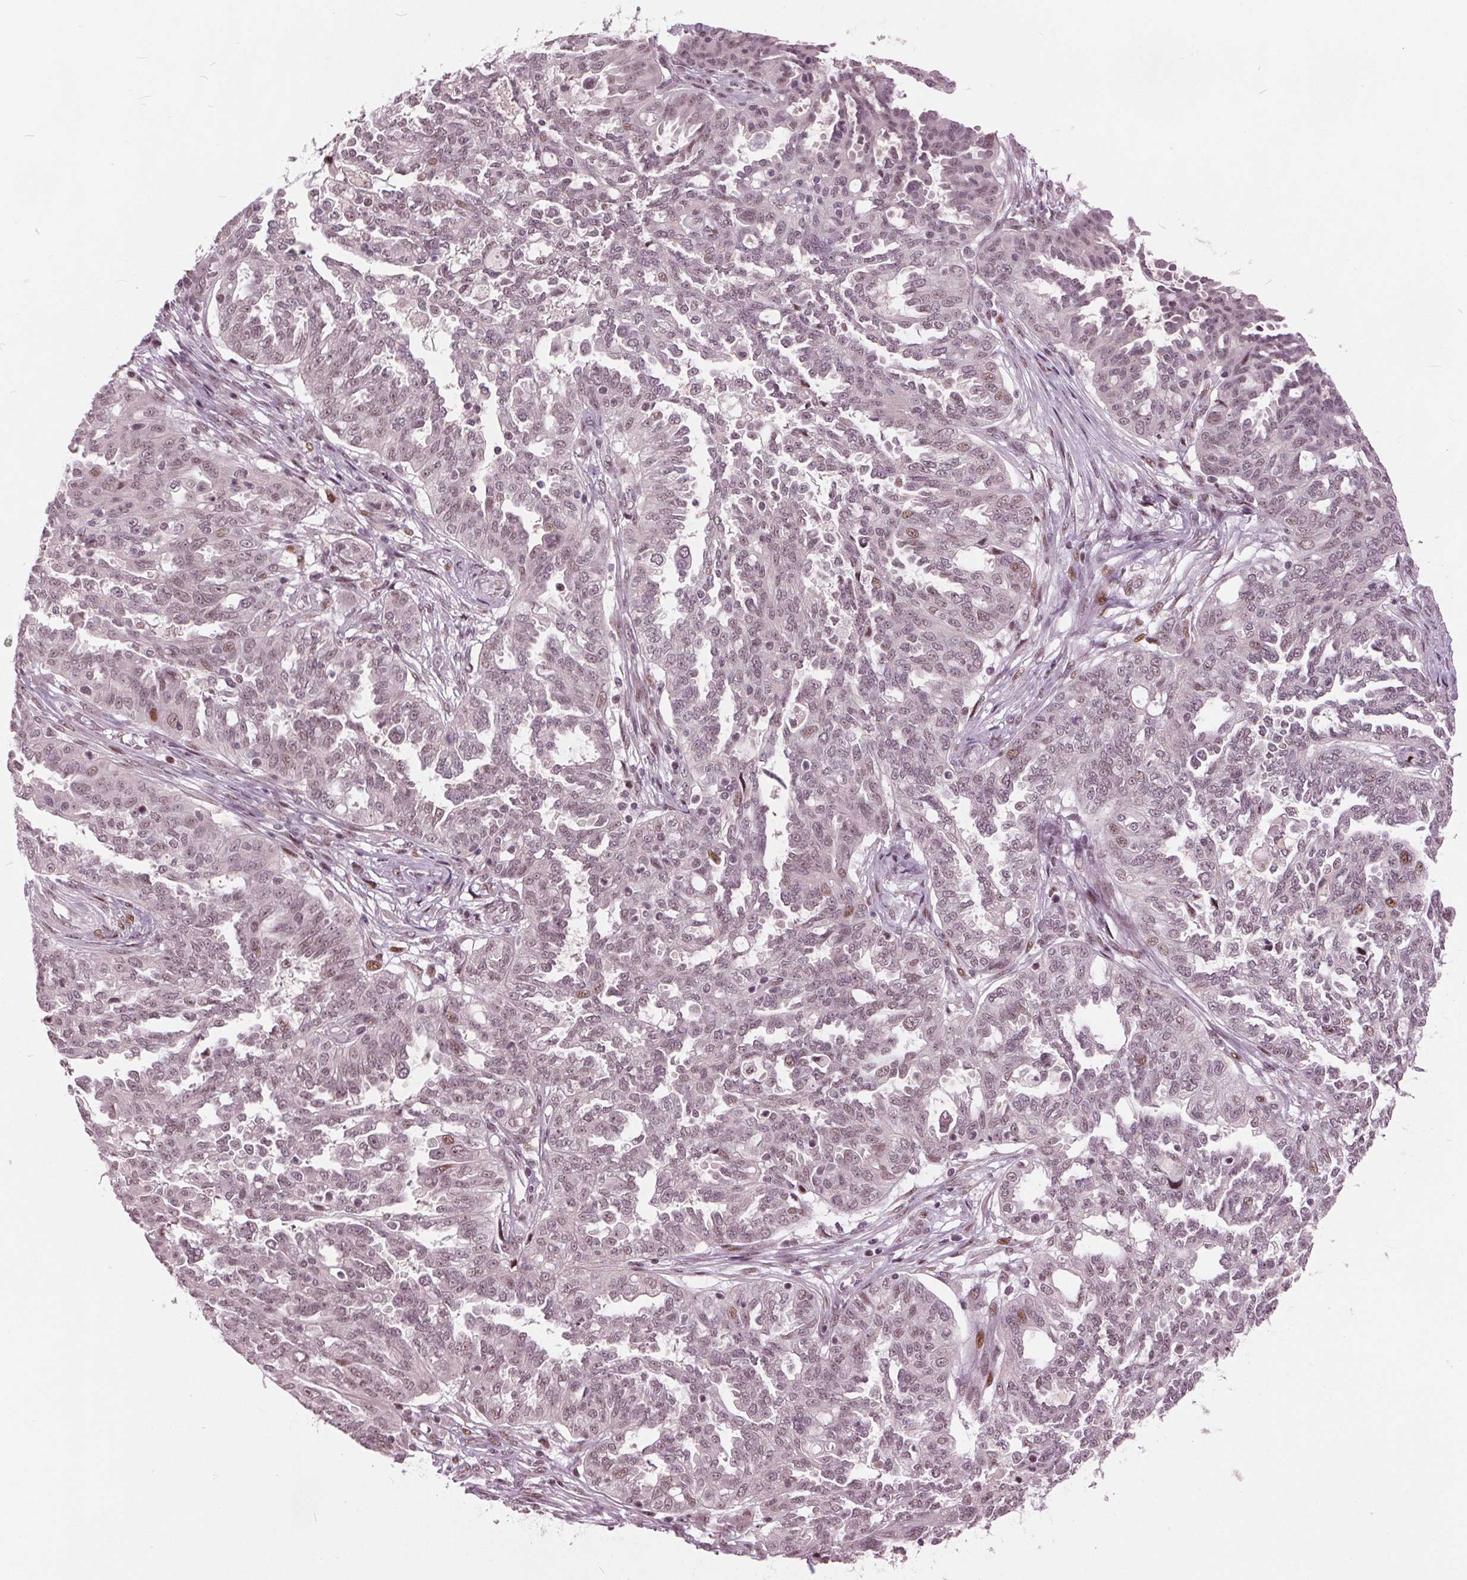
{"staining": {"intensity": "weak", "quantity": "25%-75%", "location": "nuclear"}, "tissue": "ovarian cancer", "cell_type": "Tumor cells", "image_type": "cancer", "snomed": [{"axis": "morphology", "description": "Cystadenocarcinoma, serous, NOS"}, {"axis": "topography", "description": "Ovary"}], "caption": "A photomicrograph showing weak nuclear expression in approximately 25%-75% of tumor cells in ovarian cancer, as visualized by brown immunohistochemical staining.", "gene": "TTC34", "patient": {"sex": "female", "age": 67}}